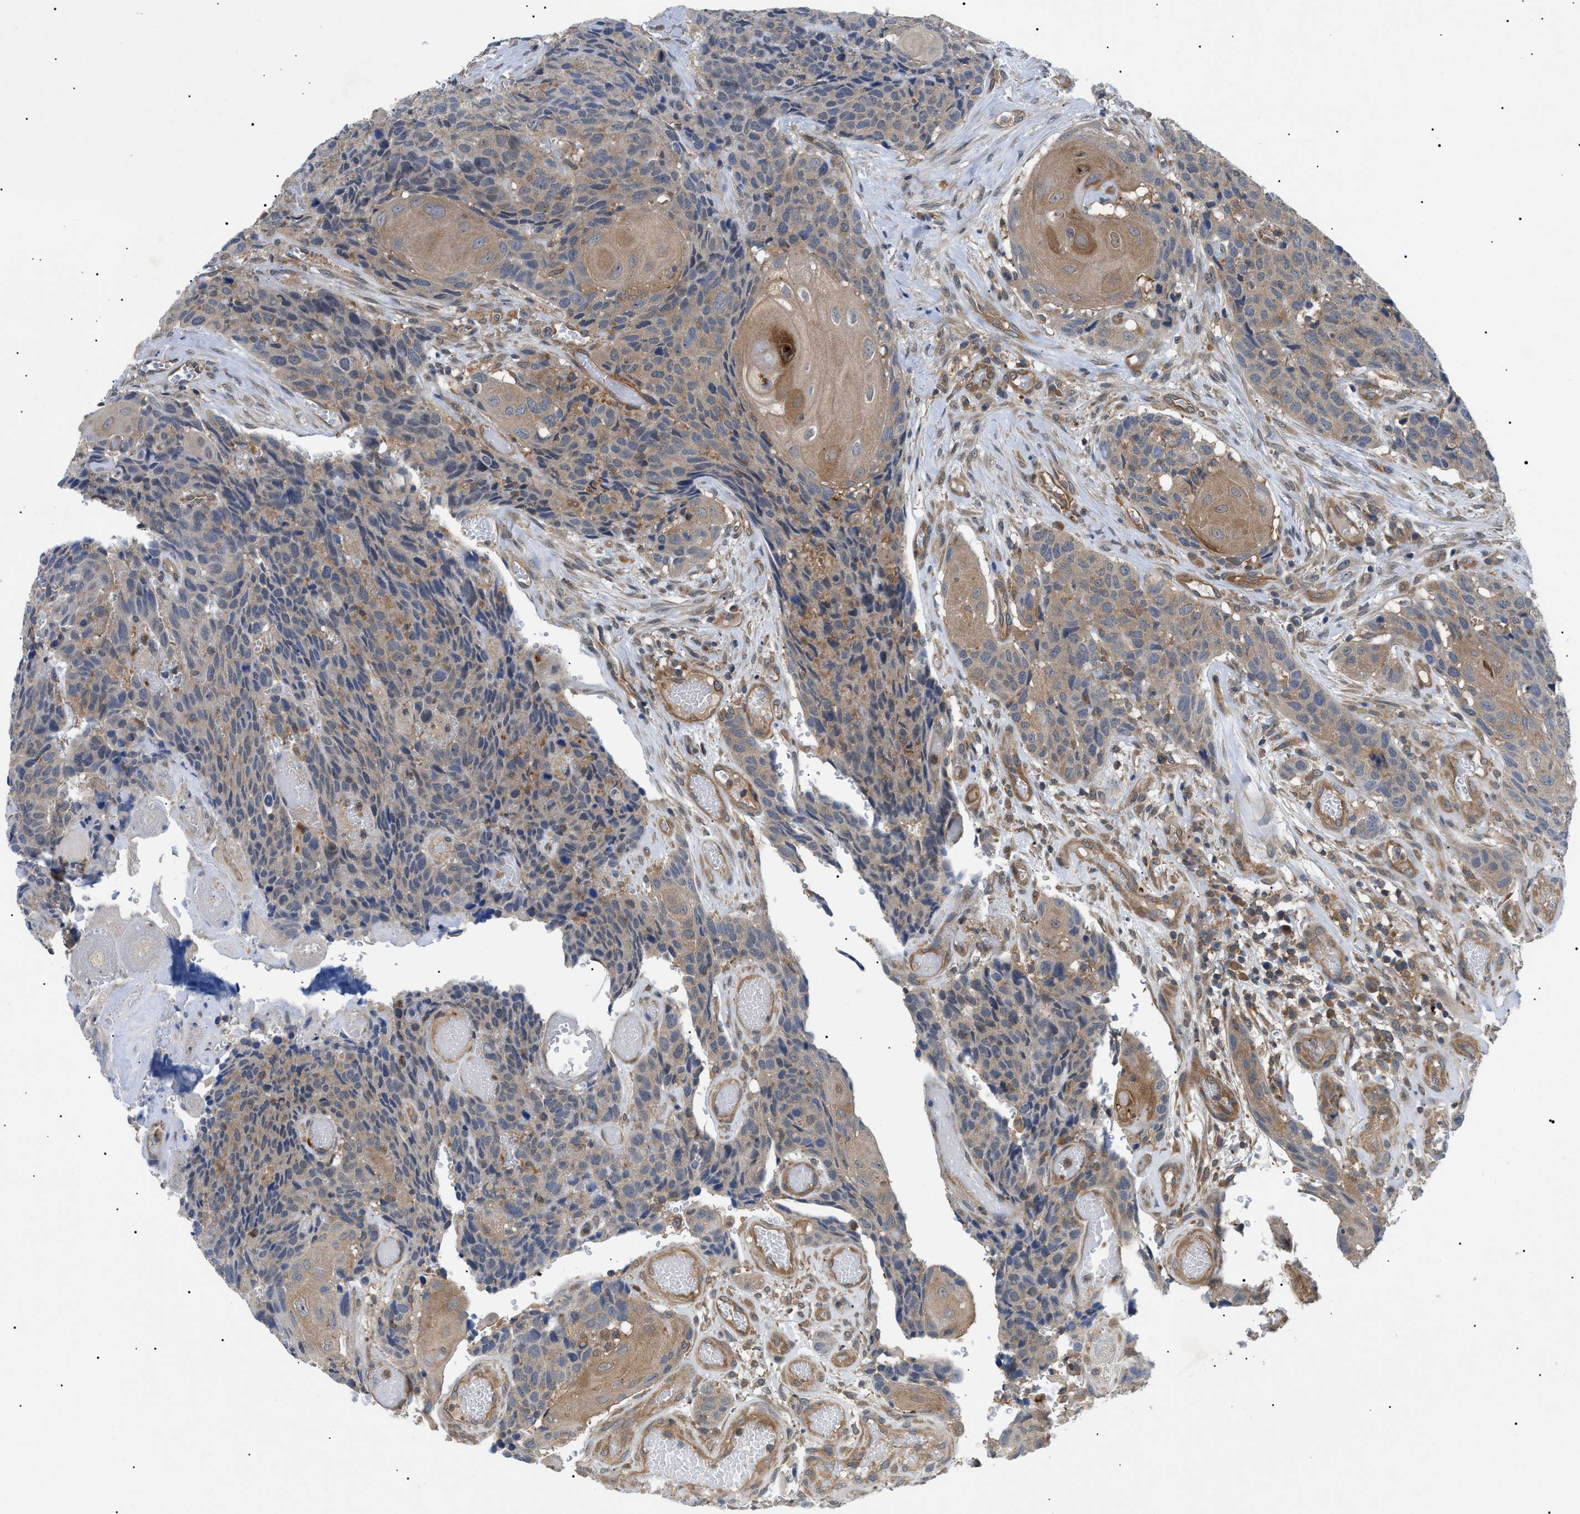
{"staining": {"intensity": "weak", "quantity": ">75%", "location": "cytoplasmic/membranous"}, "tissue": "head and neck cancer", "cell_type": "Tumor cells", "image_type": "cancer", "snomed": [{"axis": "morphology", "description": "Squamous cell carcinoma, NOS"}, {"axis": "topography", "description": "Head-Neck"}], "caption": "Human head and neck cancer (squamous cell carcinoma) stained with a protein marker reveals weak staining in tumor cells.", "gene": "RIPK1", "patient": {"sex": "male", "age": 66}}